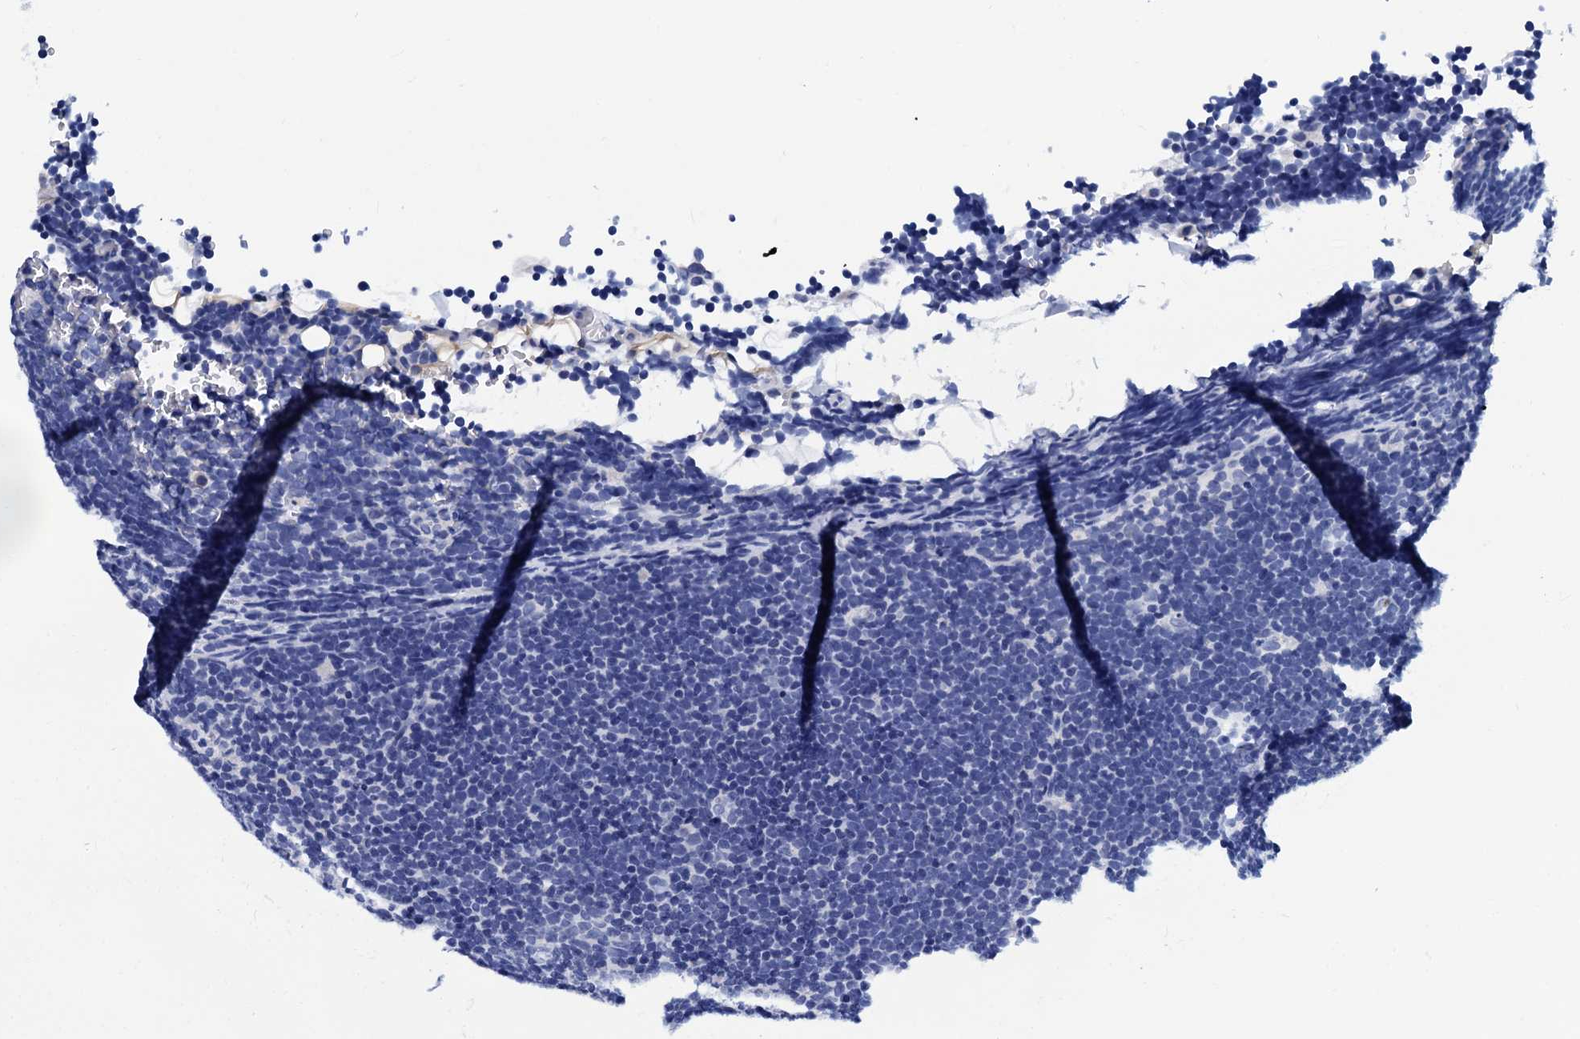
{"staining": {"intensity": "negative", "quantity": "none", "location": "none"}, "tissue": "lymphoma", "cell_type": "Tumor cells", "image_type": "cancer", "snomed": [{"axis": "morphology", "description": "Malignant lymphoma, non-Hodgkin's type, High grade"}, {"axis": "topography", "description": "Lymph node"}], "caption": "This photomicrograph is of lymphoma stained with IHC to label a protein in brown with the nuclei are counter-stained blue. There is no expression in tumor cells.", "gene": "MYBPC3", "patient": {"sex": "male", "age": 13}}